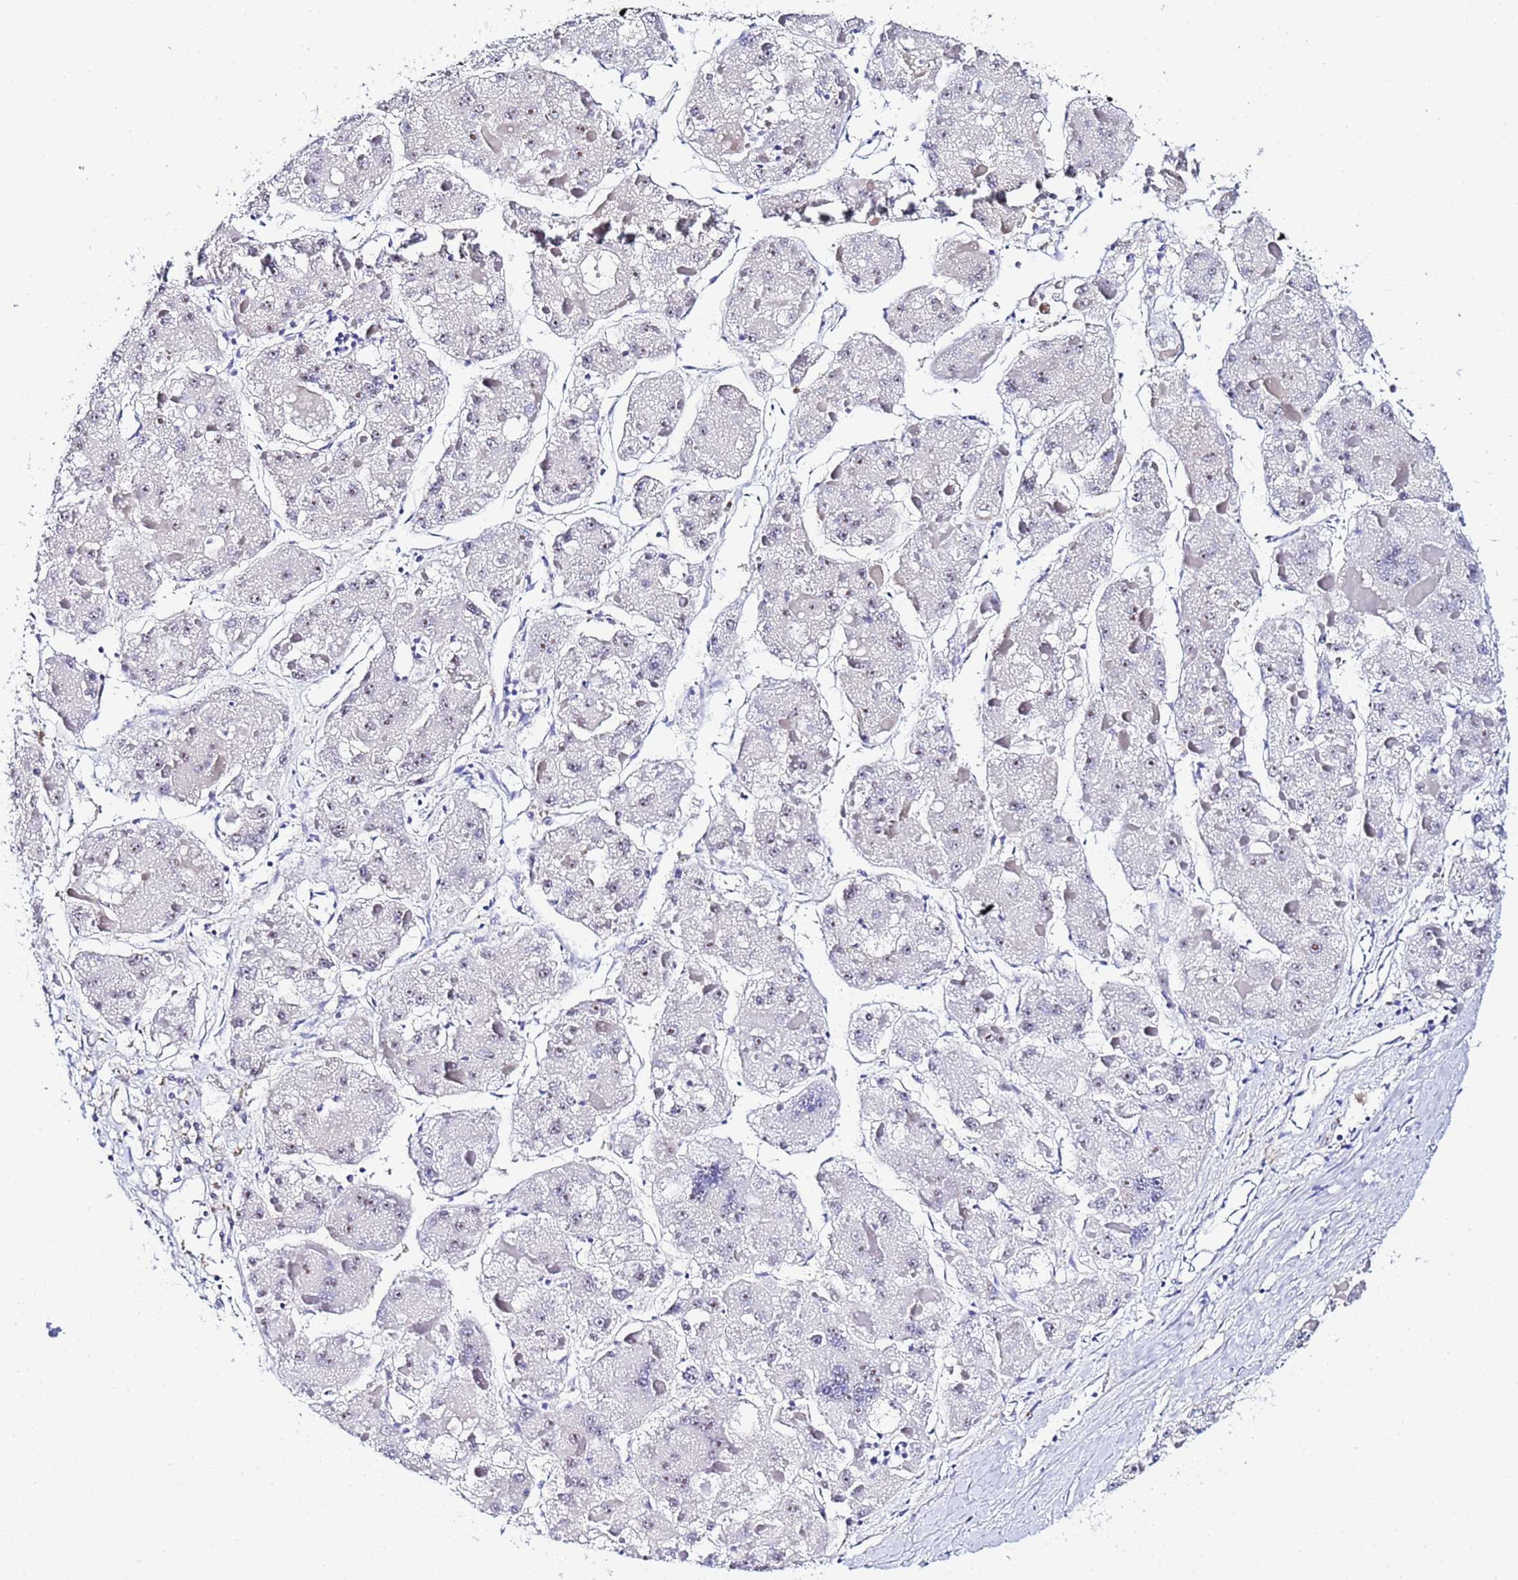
{"staining": {"intensity": "negative", "quantity": "none", "location": "none"}, "tissue": "liver cancer", "cell_type": "Tumor cells", "image_type": "cancer", "snomed": [{"axis": "morphology", "description": "Carcinoma, Hepatocellular, NOS"}, {"axis": "topography", "description": "Liver"}], "caption": "Liver cancer (hepatocellular carcinoma) was stained to show a protein in brown. There is no significant positivity in tumor cells. (DAB (3,3'-diaminobenzidine) immunohistochemistry (IHC) visualized using brightfield microscopy, high magnification).", "gene": "ACTL6B", "patient": {"sex": "female", "age": 73}}